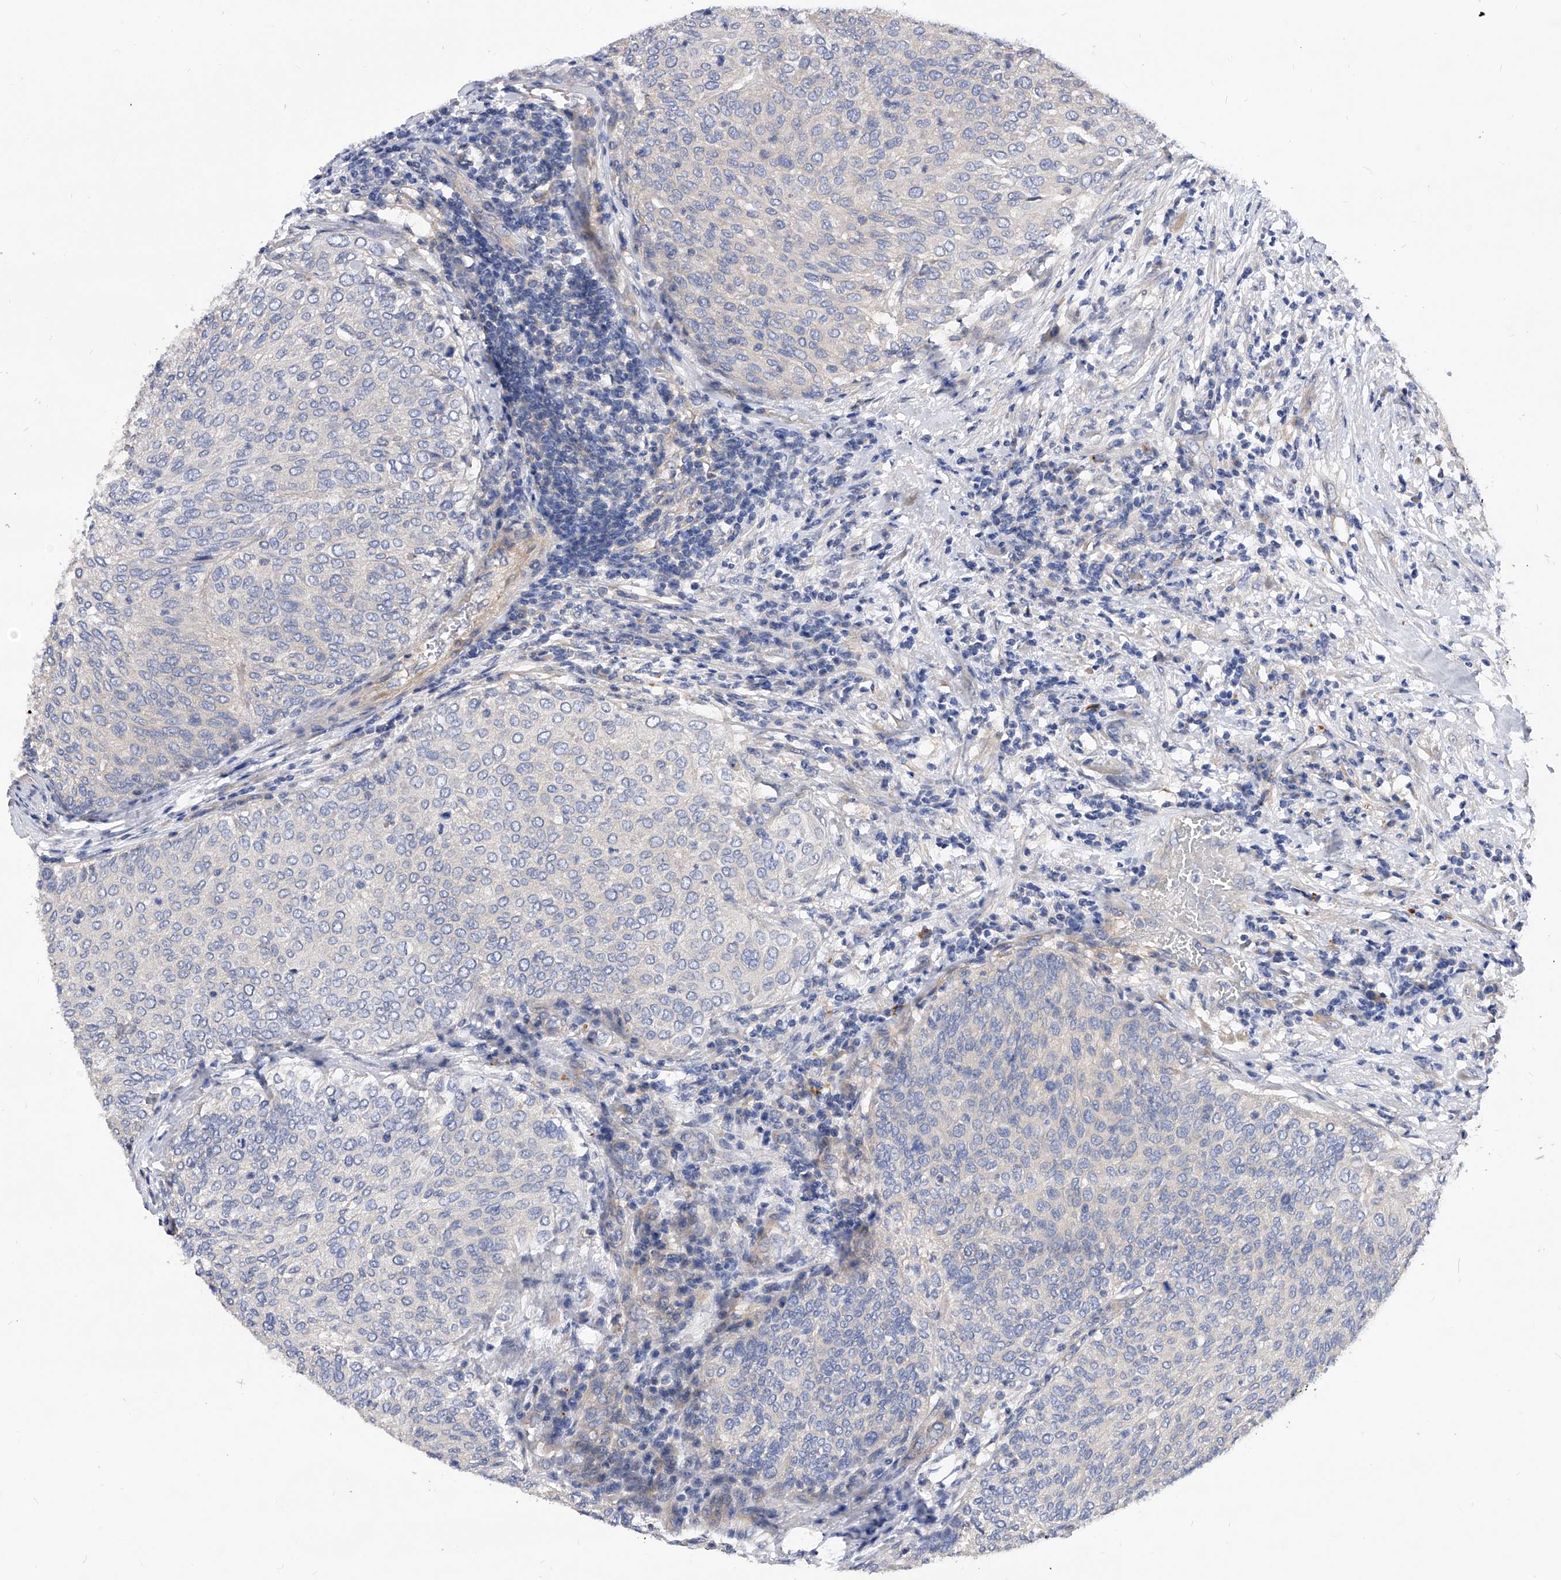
{"staining": {"intensity": "negative", "quantity": "none", "location": "none"}, "tissue": "urothelial cancer", "cell_type": "Tumor cells", "image_type": "cancer", "snomed": [{"axis": "morphology", "description": "Urothelial carcinoma, Low grade"}, {"axis": "topography", "description": "Urinary bladder"}], "caption": "Low-grade urothelial carcinoma stained for a protein using immunohistochemistry exhibits no staining tumor cells.", "gene": "PPP5C", "patient": {"sex": "female", "age": 79}}